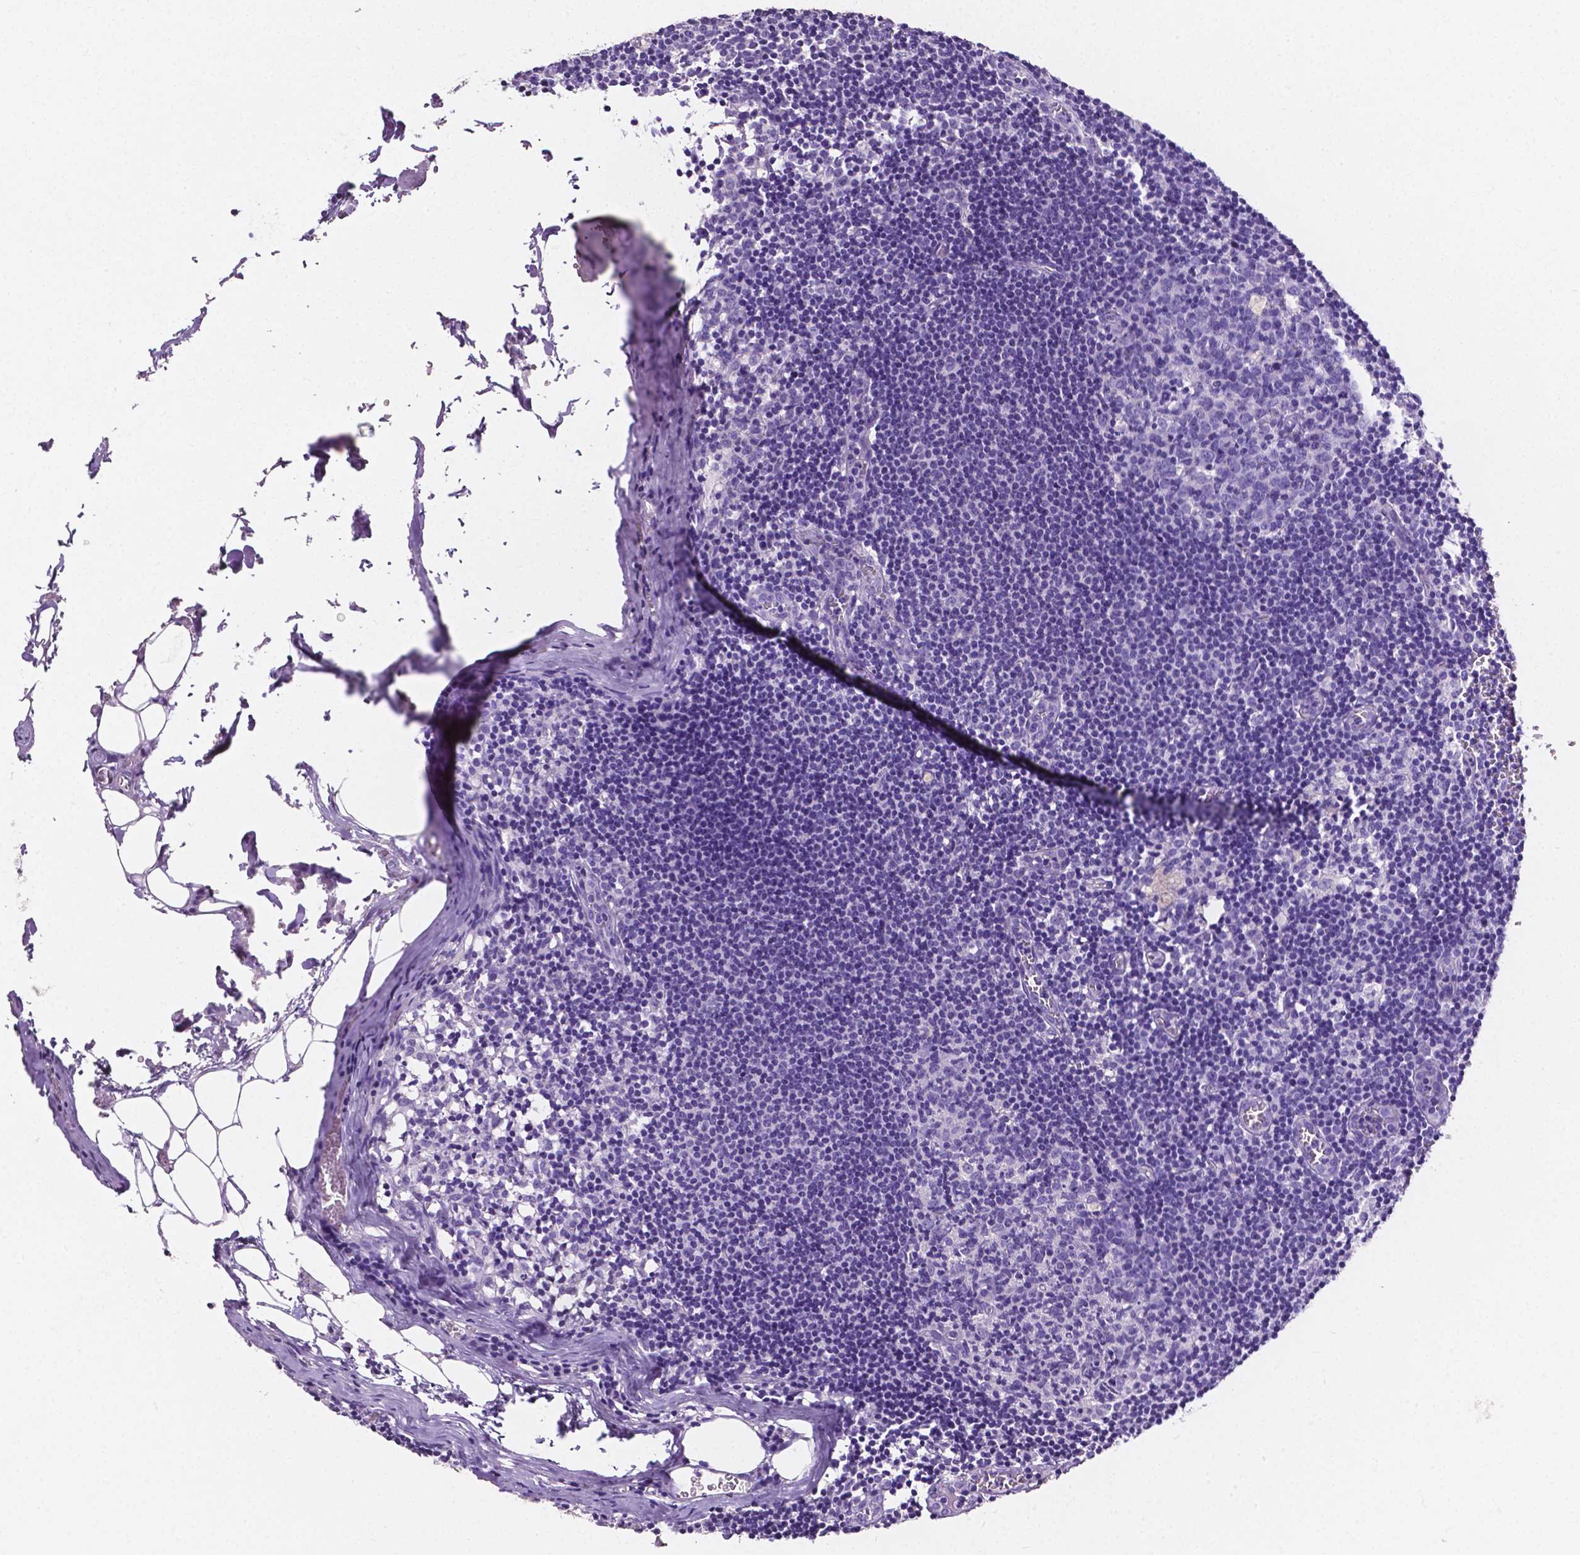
{"staining": {"intensity": "negative", "quantity": "none", "location": "none"}, "tissue": "lymph node", "cell_type": "Germinal center cells", "image_type": "normal", "snomed": [{"axis": "morphology", "description": "Normal tissue, NOS"}, {"axis": "topography", "description": "Lymph node"}], "caption": "Germinal center cells show no significant protein expression in normal lymph node. Brightfield microscopy of IHC stained with DAB (3,3'-diaminobenzidine) (brown) and hematoxylin (blue), captured at high magnification.", "gene": "SLC22A2", "patient": {"sex": "female", "age": 52}}